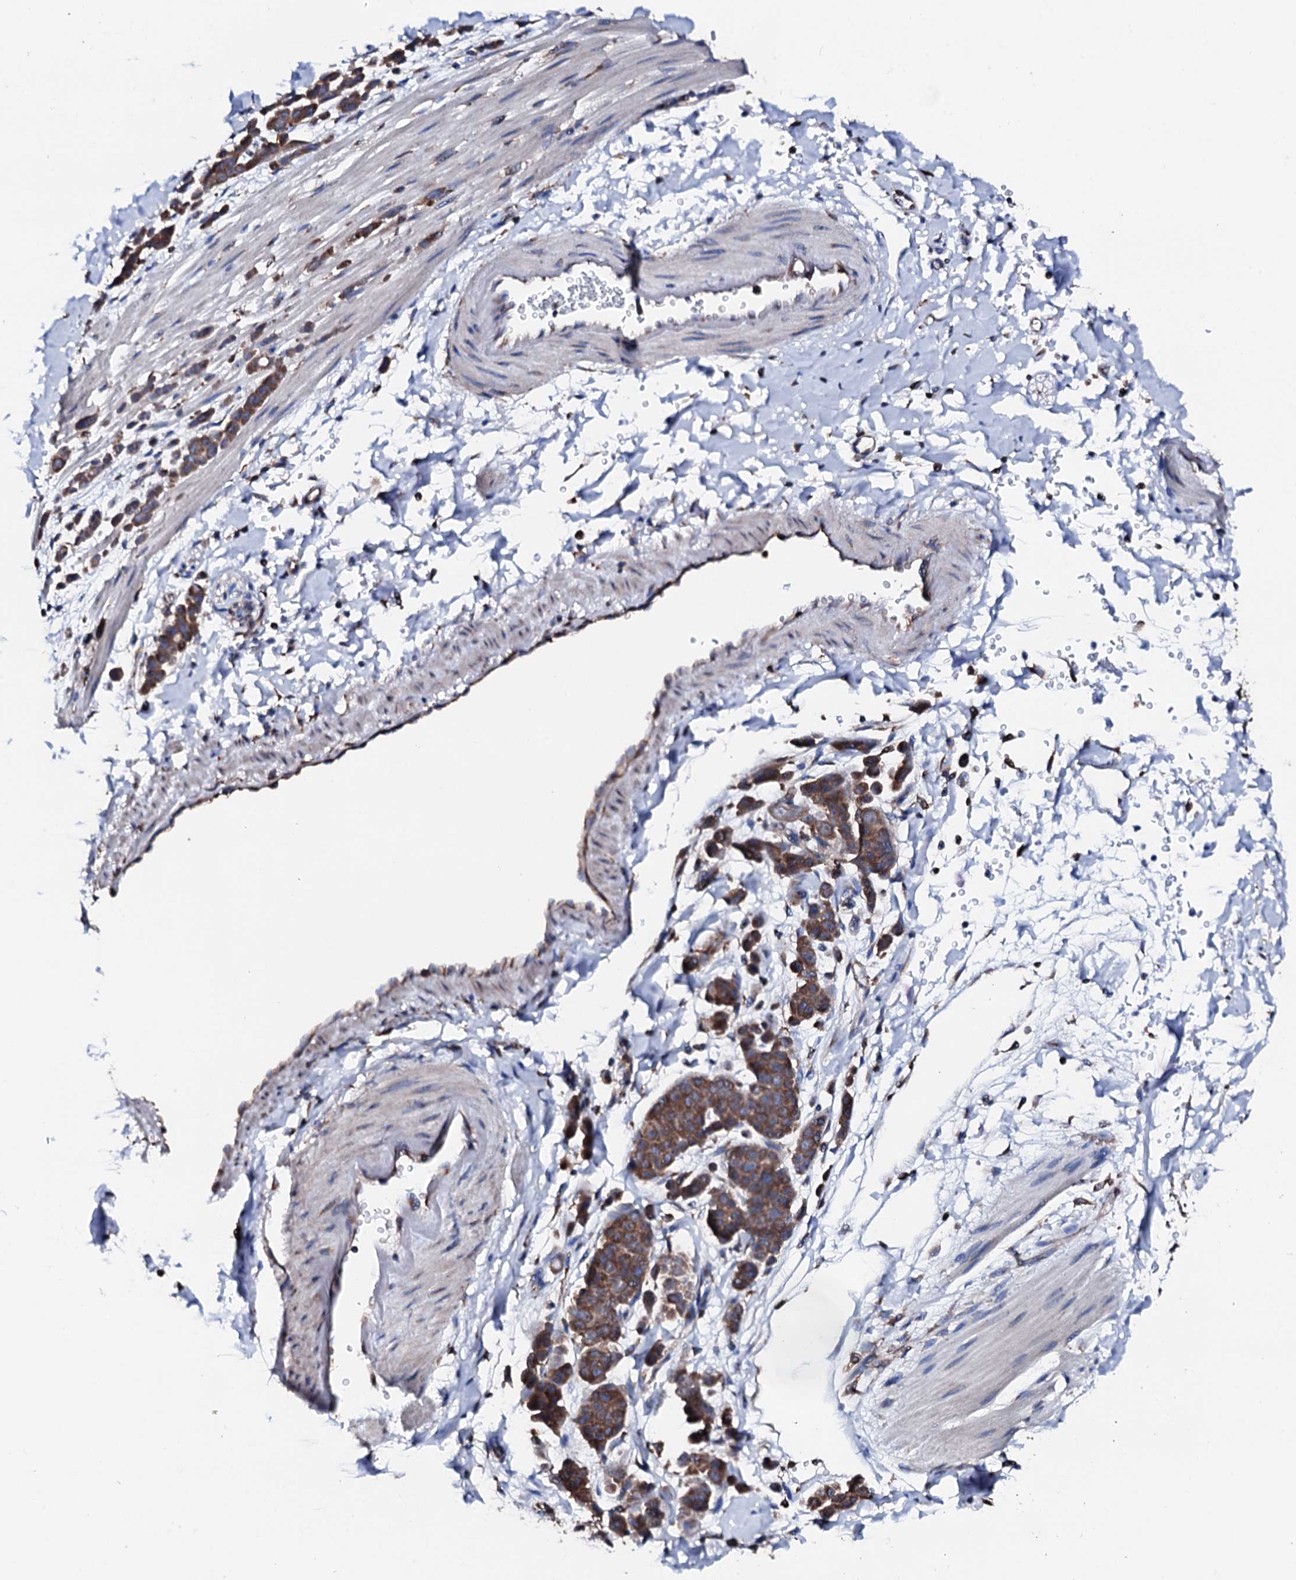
{"staining": {"intensity": "strong", "quantity": ">75%", "location": "cytoplasmic/membranous"}, "tissue": "pancreatic cancer", "cell_type": "Tumor cells", "image_type": "cancer", "snomed": [{"axis": "morphology", "description": "Normal tissue, NOS"}, {"axis": "morphology", "description": "Adenocarcinoma, NOS"}, {"axis": "topography", "description": "Pancreas"}], "caption": "Immunohistochemistry histopathology image of human pancreatic cancer (adenocarcinoma) stained for a protein (brown), which demonstrates high levels of strong cytoplasmic/membranous staining in approximately >75% of tumor cells.", "gene": "AMDHD1", "patient": {"sex": "female", "age": 64}}